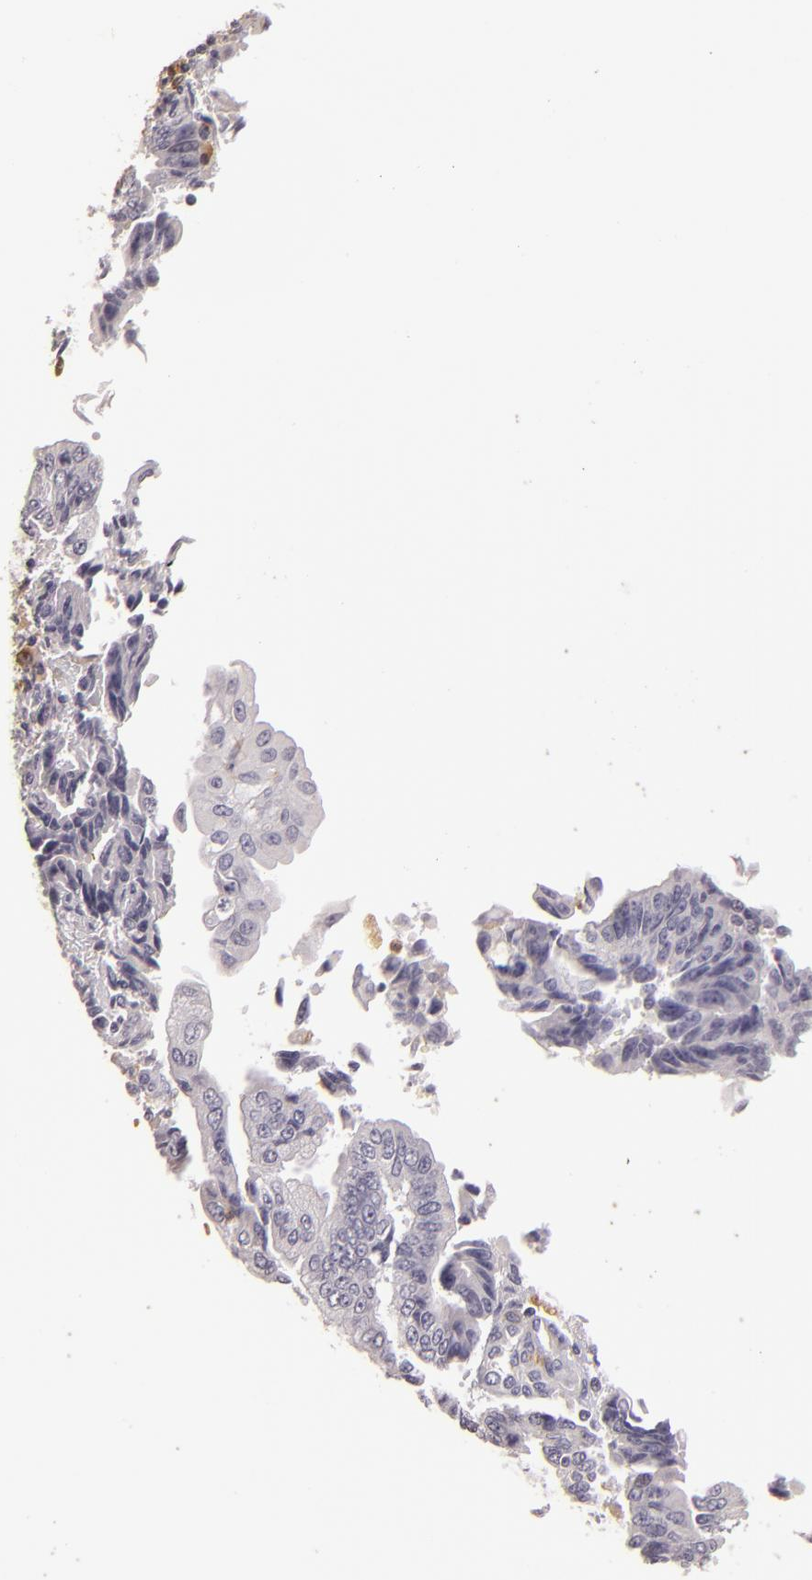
{"staining": {"intensity": "negative", "quantity": "none", "location": "none"}, "tissue": "endometrial cancer", "cell_type": "Tumor cells", "image_type": "cancer", "snomed": [{"axis": "morphology", "description": "Adenocarcinoma, NOS"}, {"axis": "topography", "description": "Endometrium"}], "caption": "IHC micrograph of neoplastic tissue: endometrial cancer (adenocarcinoma) stained with DAB (3,3'-diaminobenzidine) exhibits no significant protein expression in tumor cells.", "gene": "TLR8", "patient": {"sex": "female", "age": 75}}